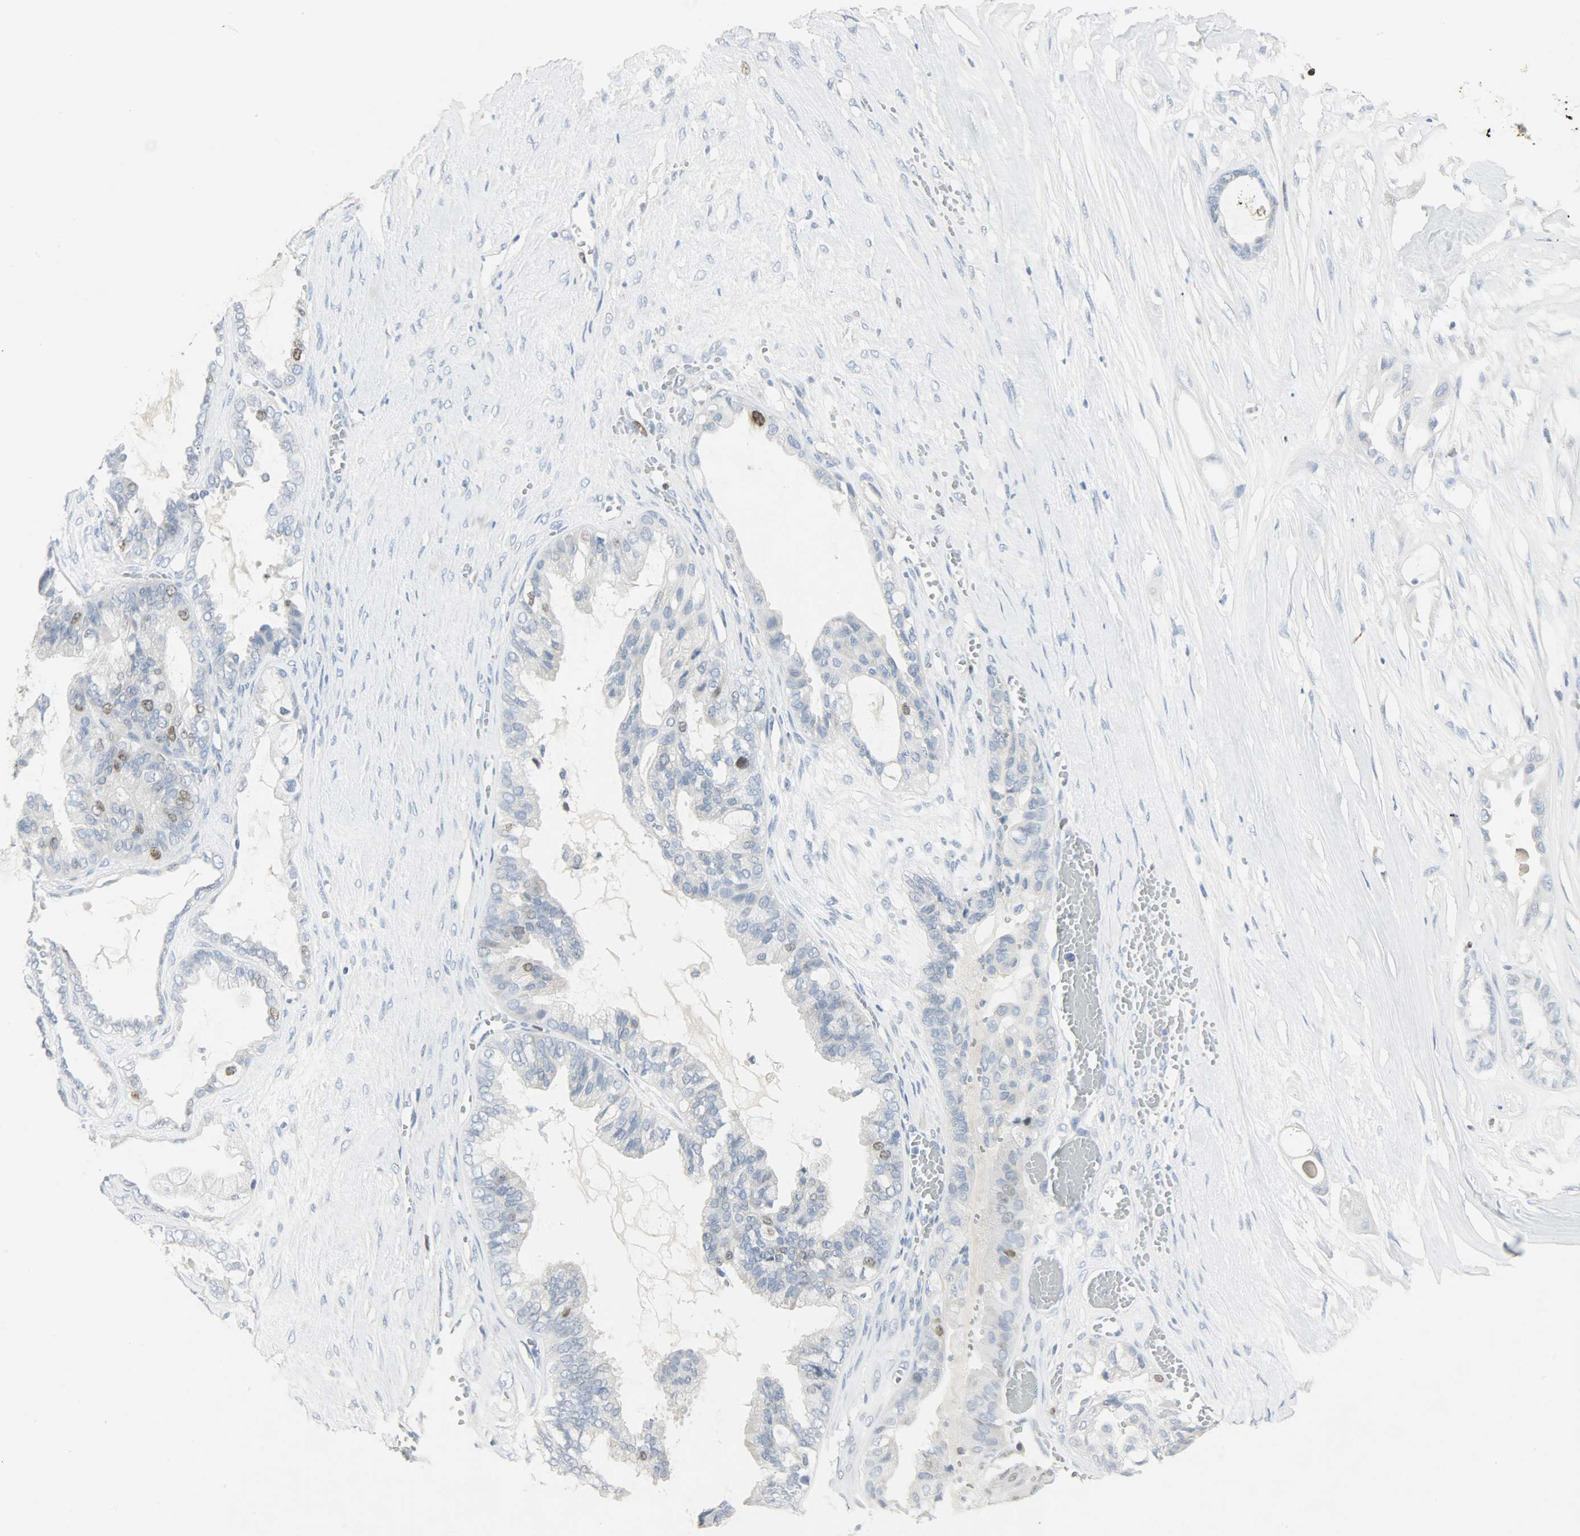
{"staining": {"intensity": "moderate", "quantity": "<25%", "location": "nuclear"}, "tissue": "ovarian cancer", "cell_type": "Tumor cells", "image_type": "cancer", "snomed": [{"axis": "morphology", "description": "Carcinoma, NOS"}, {"axis": "morphology", "description": "Carcinoma, endometroid"}, {"axis": "topography", "description": "Ovary"}], "caption": "Moderate nuclear positivity is seen in about <25% of tumor cells in ovarian carcinoma.", "gene": "HELLS", "patient": {"sex": "female", "age": 50}}